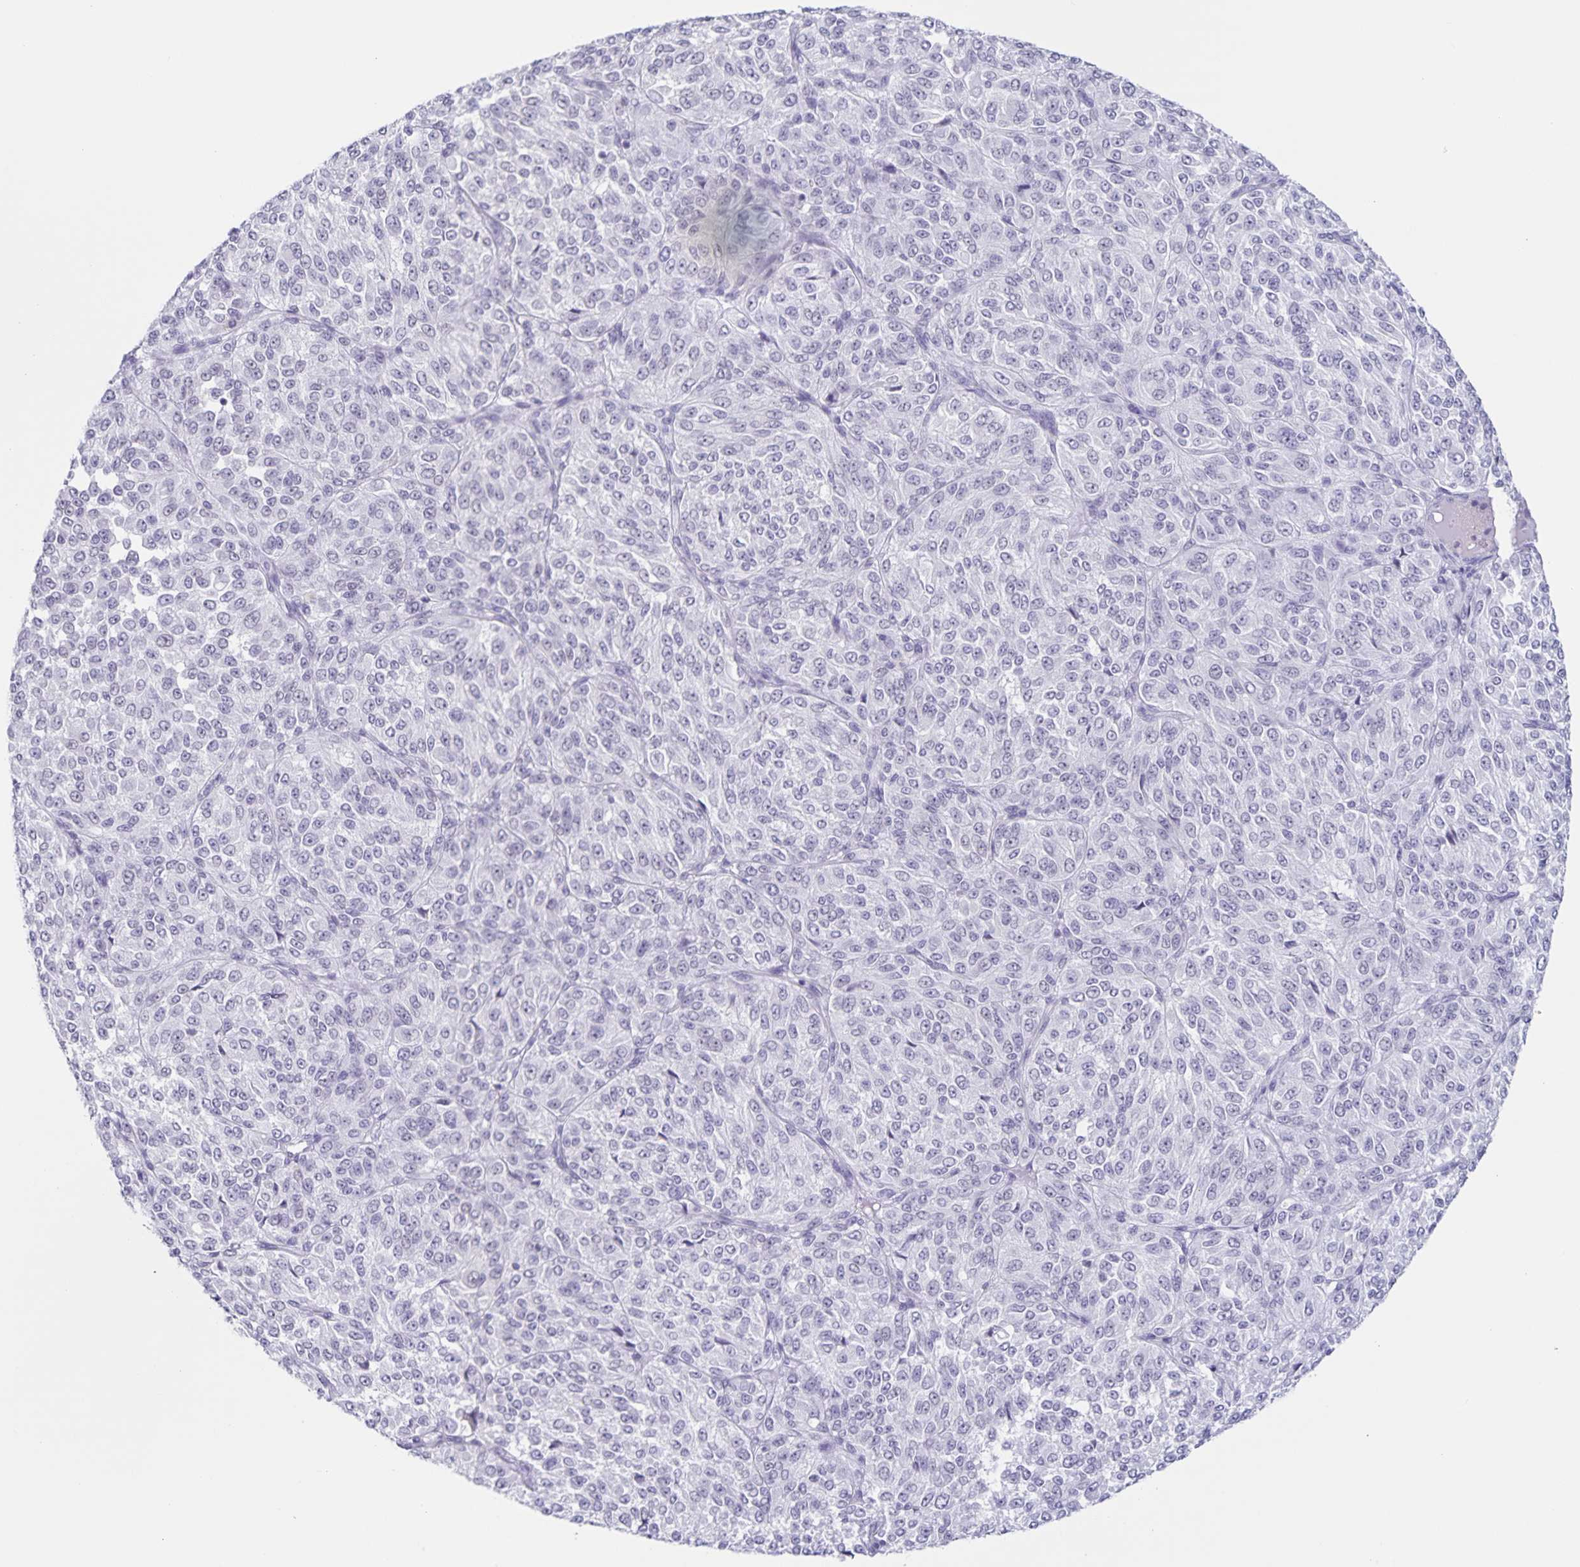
{"staining": {"intensity": "negative", "quantity": "none", "location": "none"}, "tissue": "melanoma", "cell_type": "Tumor cells", "image_type": "cancer", "snomed": [{"axis": "morphology", "description": "Malignant melanoma, Metastatic site"}, {"axis": "topography", "description": "Brain"}], "caption": "Tumor cells are negative for protein expression in human malignant melanoma (metastatic site).", "gene": "LCE6A", "patient": {"sex": "female", "age": 56}}